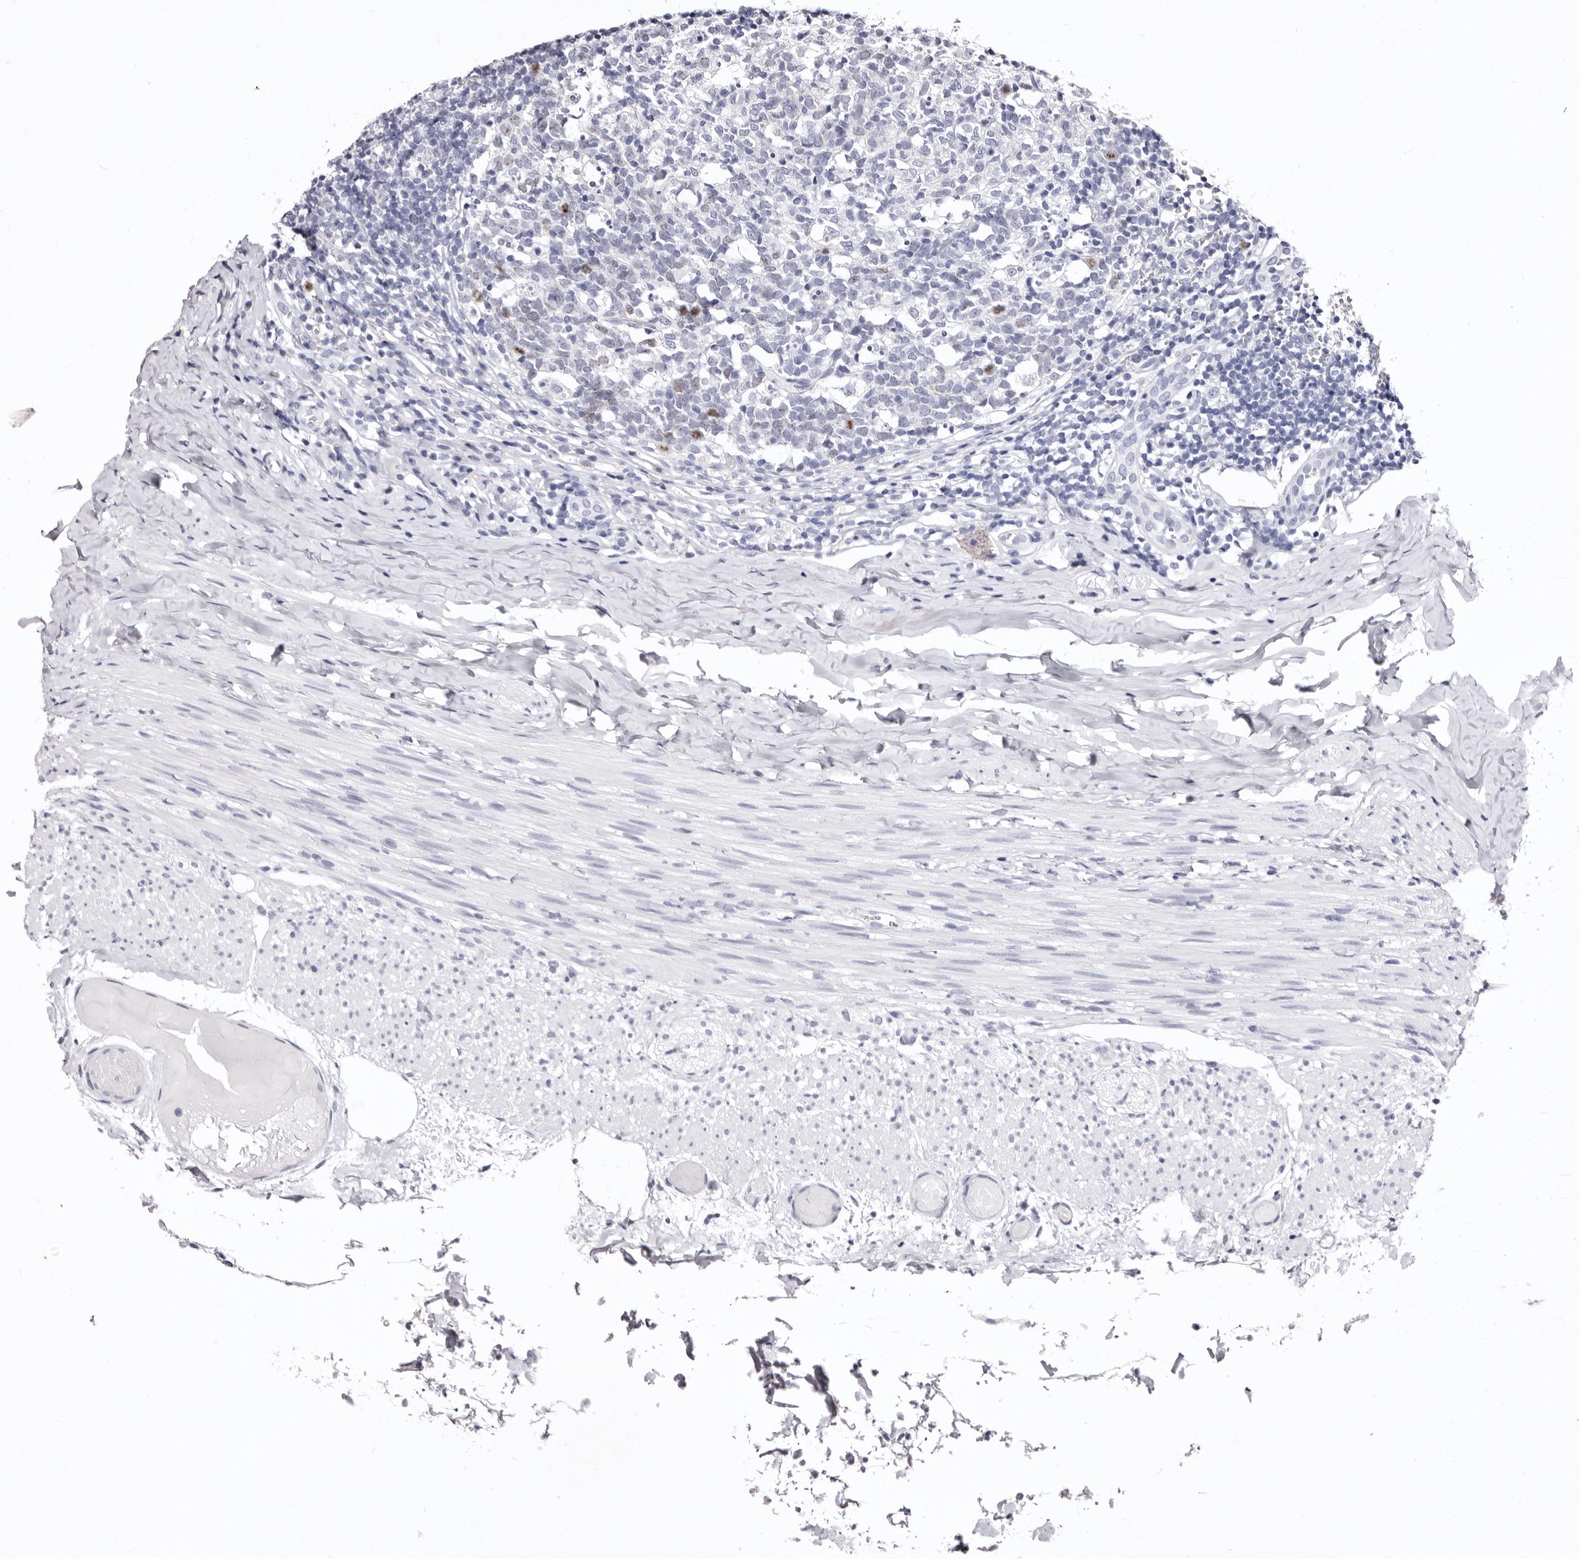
{"staining": {"intensity": "negative", "quantity": "none", "location": "none"}, "tissue": "appendix", "cell_type": "Glandular cells", "image_type": "normal", "snomed": [{"axis": "morphology", "description": "Normal tissue, NOS"}, {"axis": "topography", "description": "Appendix"}], "caption": "DAB immunohistochemical staining of unremarkable human appendix displays no significant expression in glandular cells. The staining is performed using DAB (3,3'-diaminobenzidine) brown chromogen with nuclei counter-stained in using hematoxylin.", "gene": "CDCA8", "patient": {"sex": "male", "age": 8}}